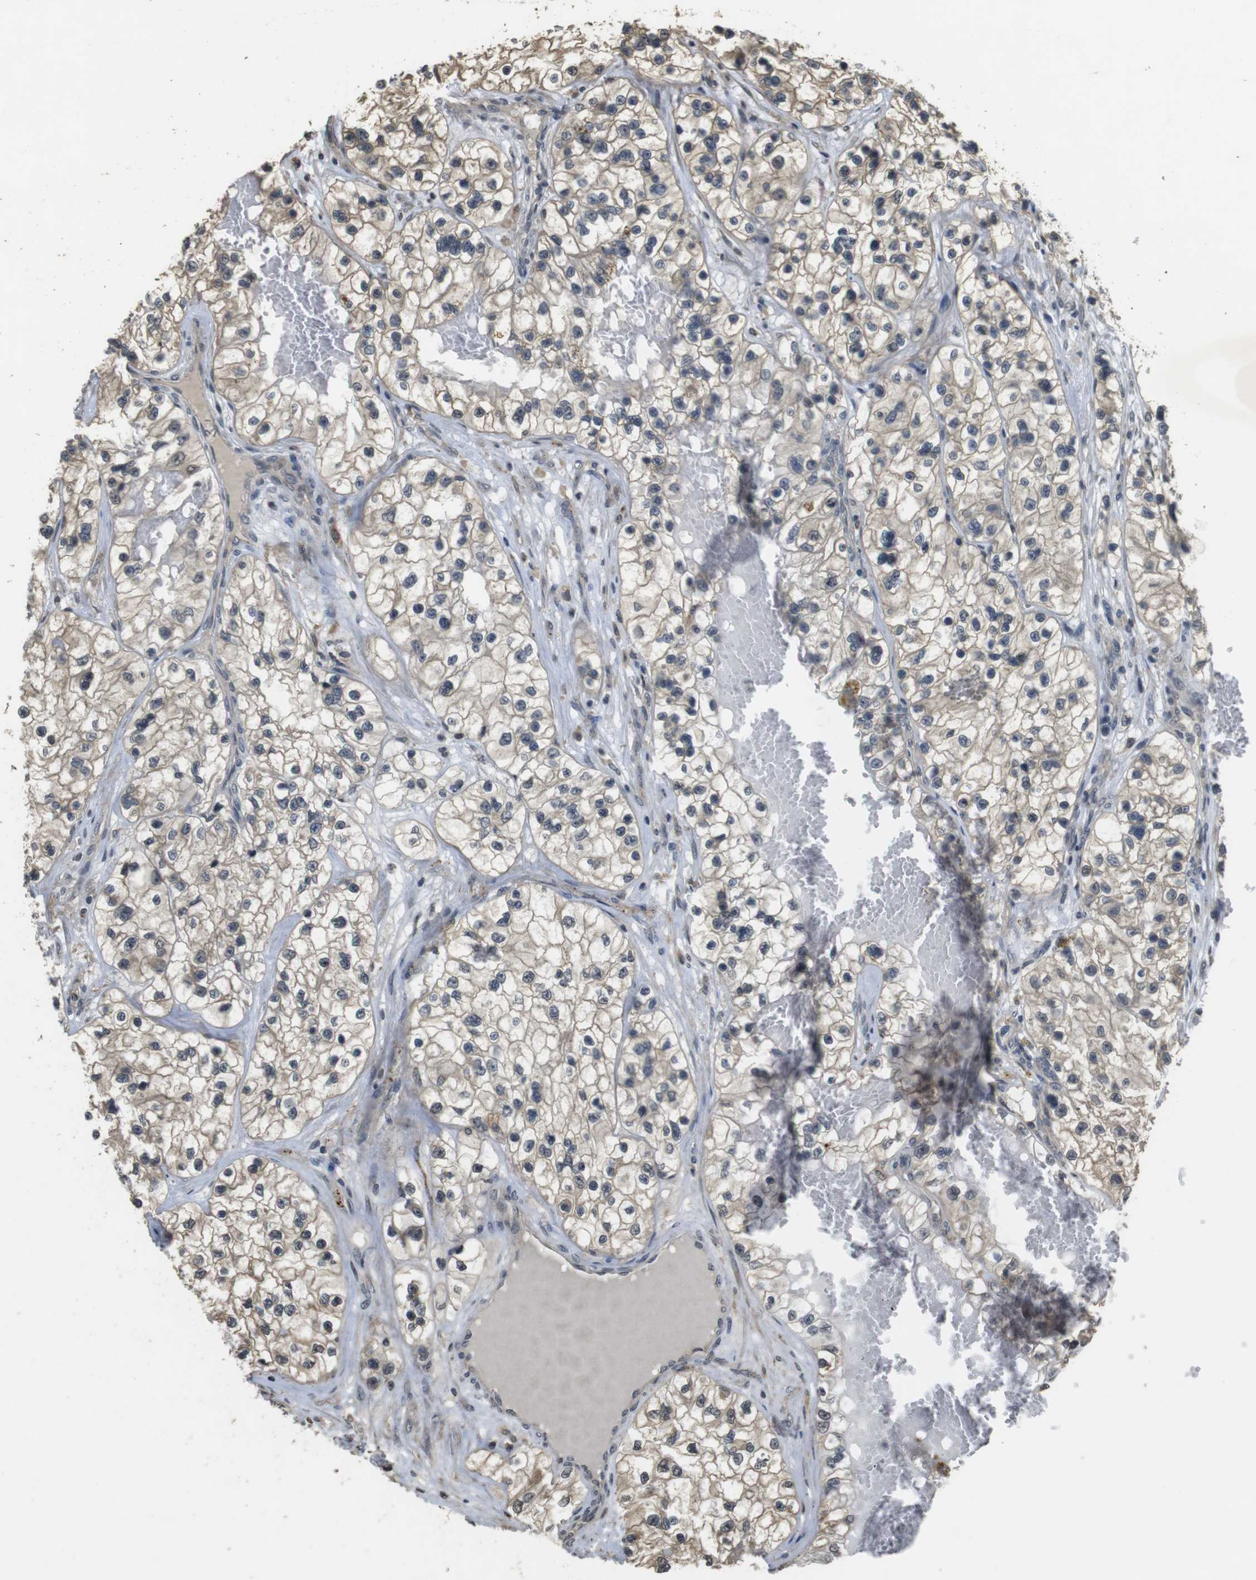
{"staining": {"intensity": "weak", "quantity": "<25%", "location": "cytoplasmic/membranous"}, "tissue": "renal cancer", "cell_type": "Tumor cells", "image_type": "cancer", "snomed": [{"axis": "morphology", "description": "Adenocarcinoma, NOS"}, {"axis": "topography", "description": "Kidney"}], "caption": "Tumor cells show no significant protein expression in renal cancer.", "gene": "FZD10", "patient": {"sex": "female", "age": 57}}